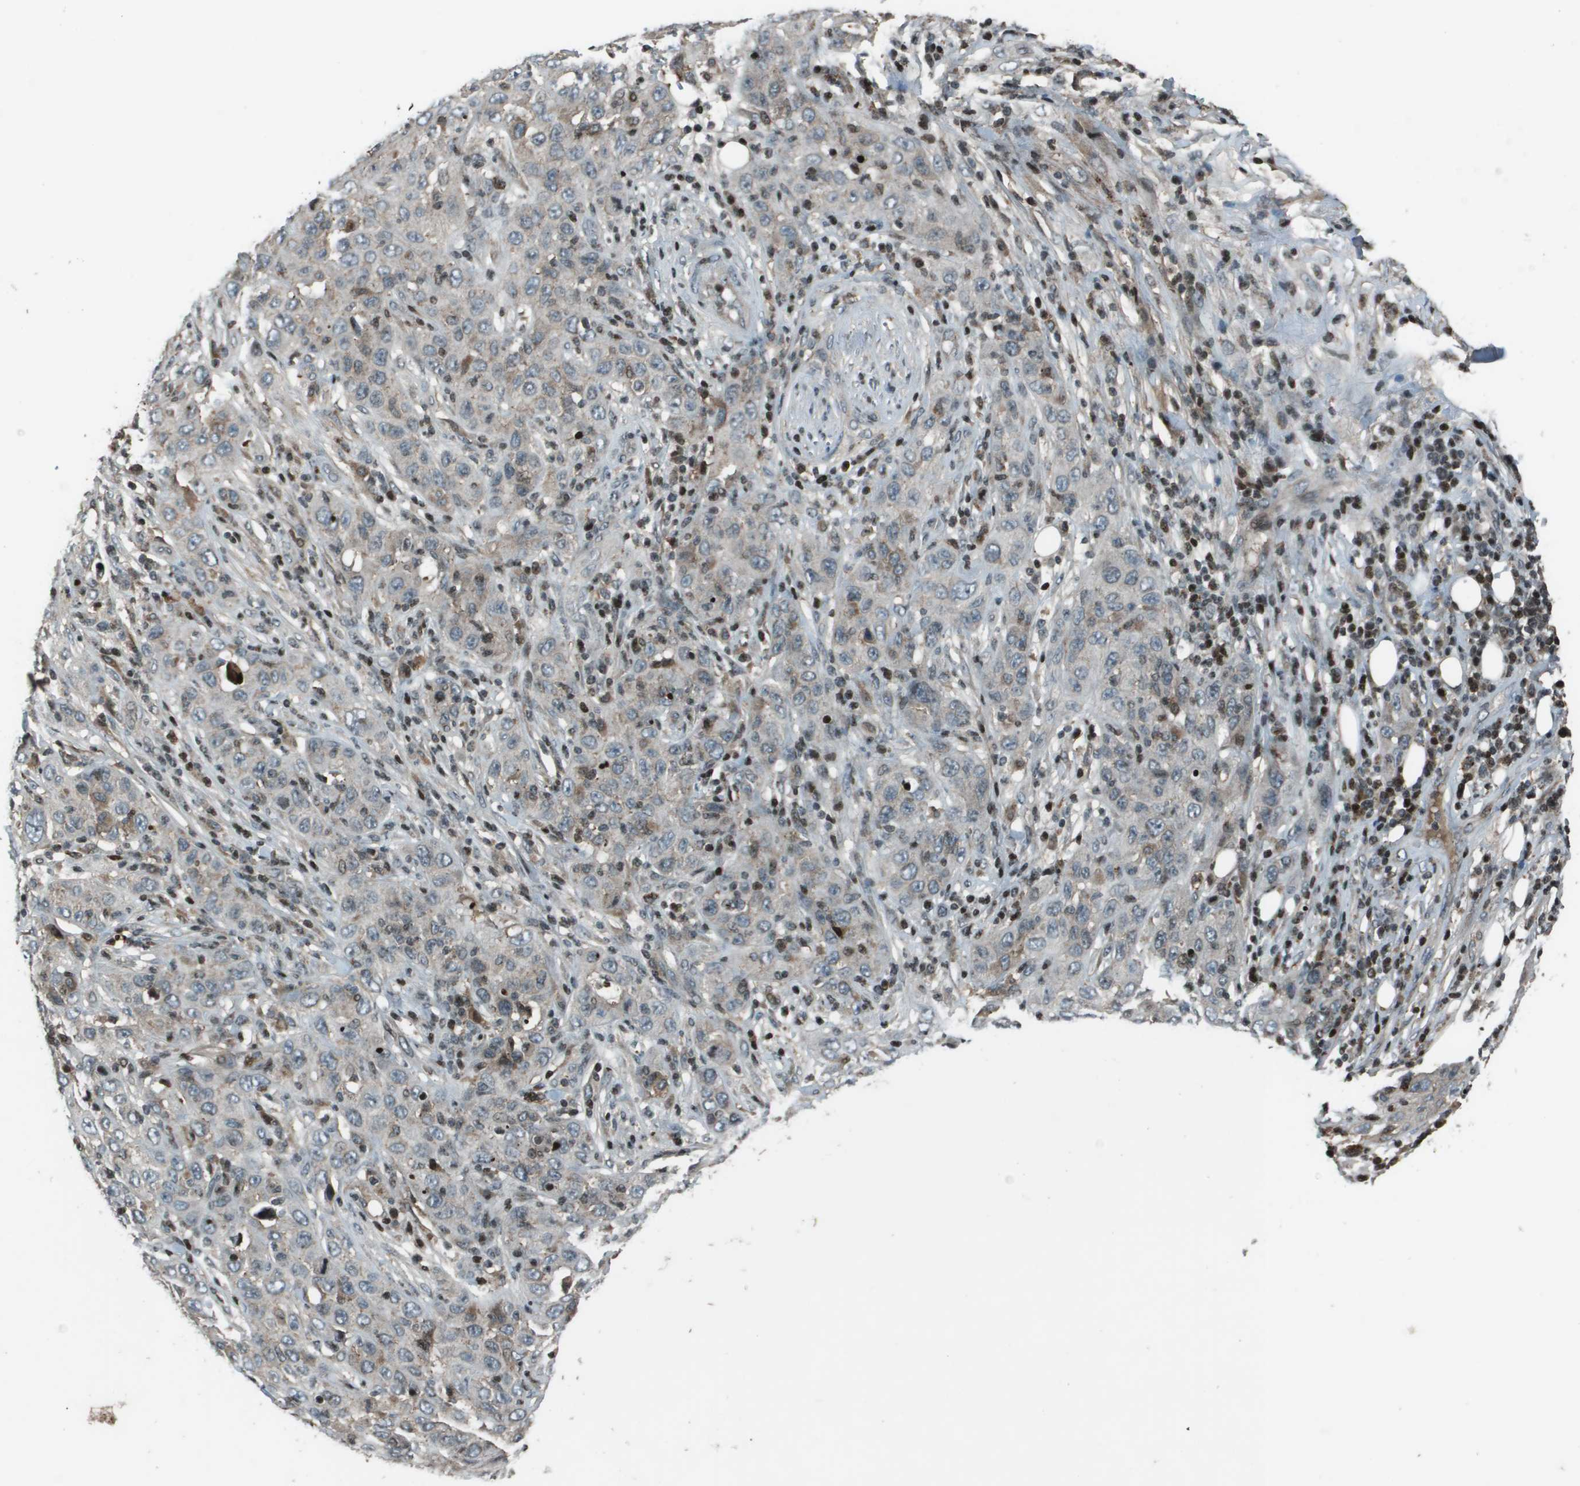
{"staining": {"intensity": "negative", "quantity": "none", "location": "none"}, "tissue": "skin cancer", "cell_type": "Tumor cells", "image_type": "cancer", "snomed": [{"axis": "morphology", "description": "Squamous cell carcinoma, NOS"}, {"axis": "topography", "description": "Skin"}], "caption": "A high-resolution micrograph shows immunohistochemistry (IHC) staining of squamous cell carcinoma (skin), which demonstrates no significant expression in tumor cells.", "gene": "CXCL12", "patient": {"sex": "female", "age": 88}}